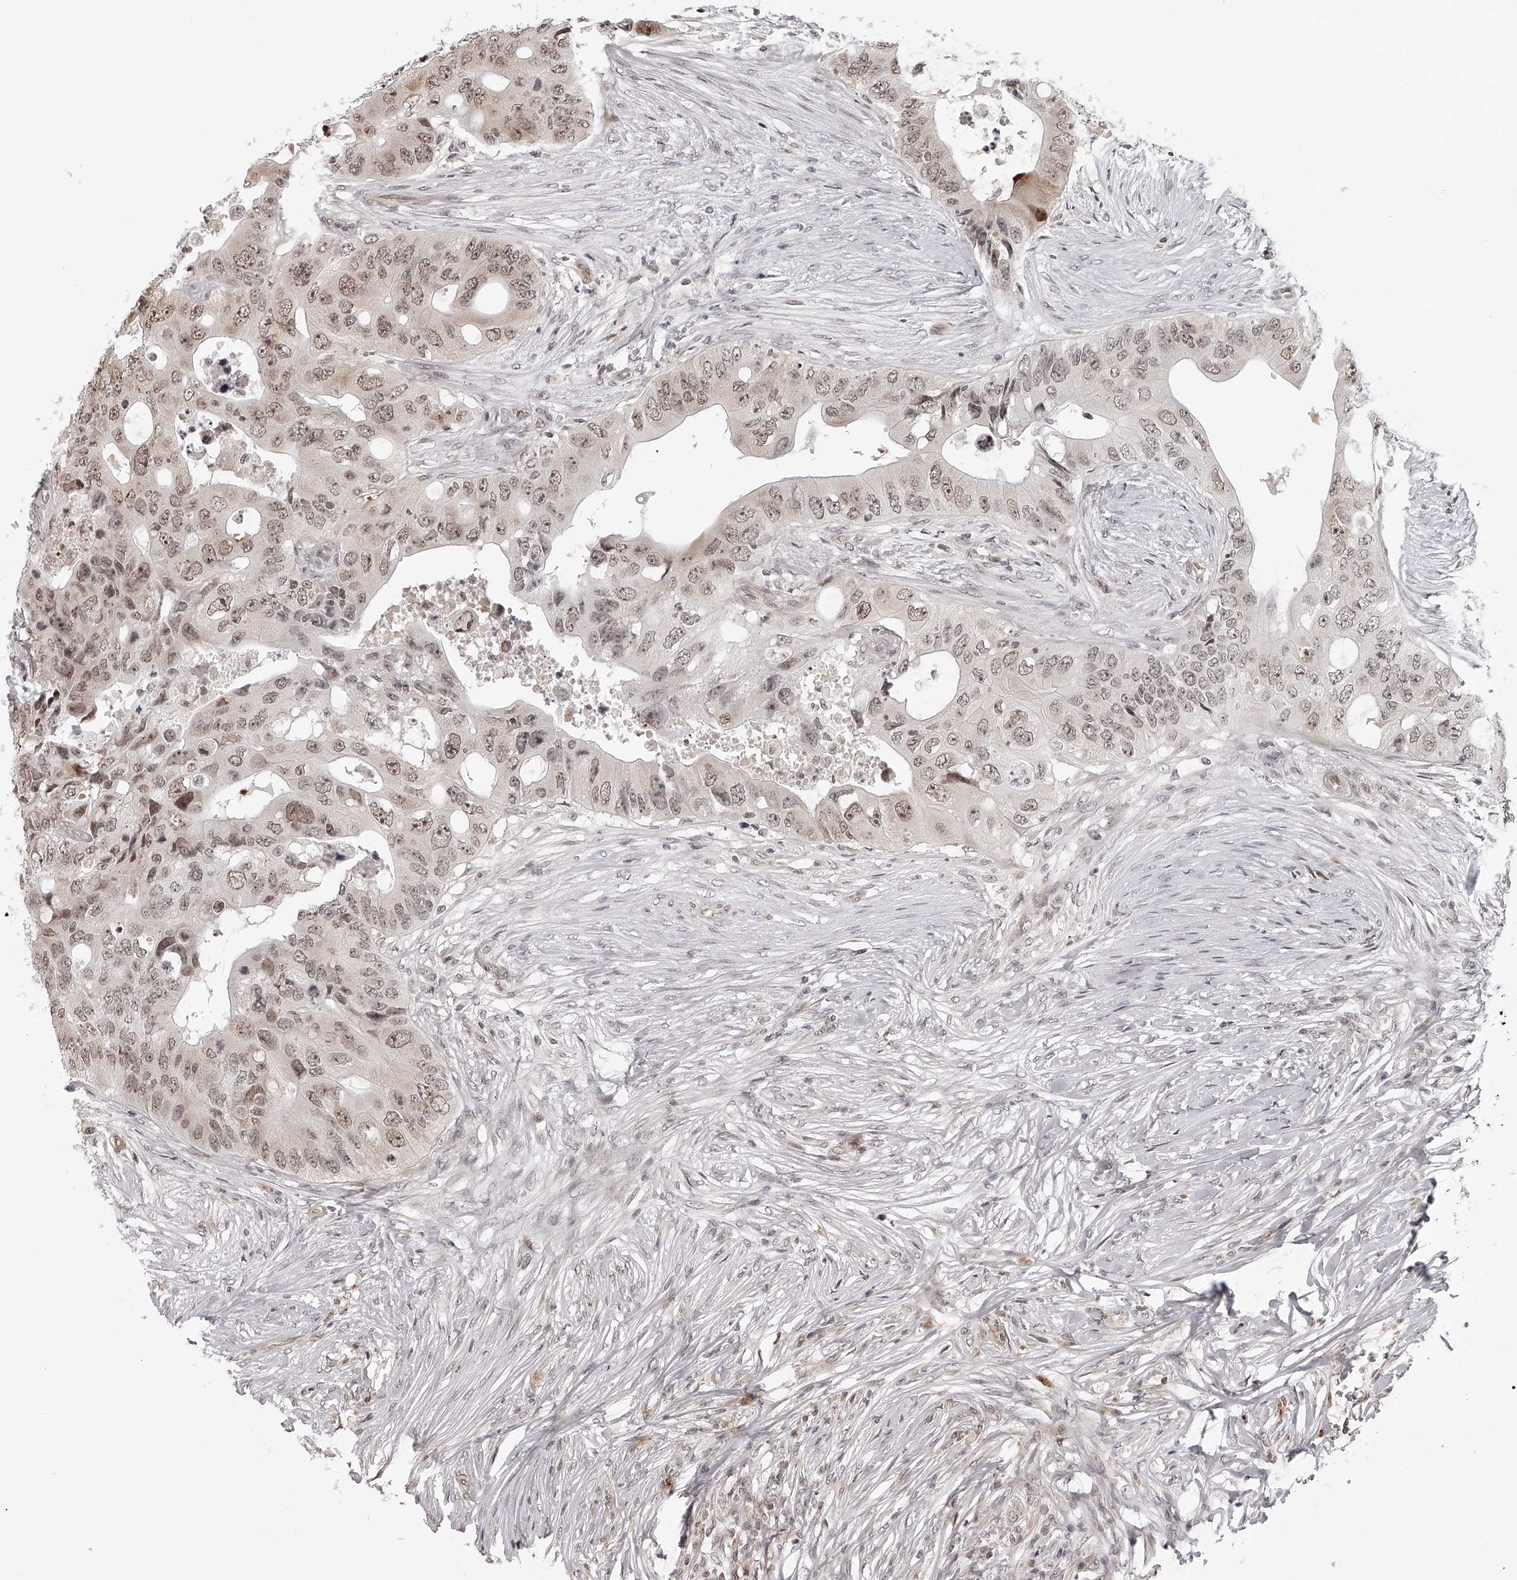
{"staining": {"intensity": "weak", "quantity": ">75%", "location": "nuclear"}, "tissue": "colorectal cancer", "cell_type": "Tumor cells", "image_type": "cancer", "snomed": [{"axis": "morphology", "description": "Adenocarcinoma, NOS"}, {"axis": "topography", "description": "Colon"}], "caption": "Brown immunohistochemical staining in human colorectal cancer displays weak nuclear positivity in about >75% of tumor cells. Using DAB (brown) and hematoxylin (blue) stains, captured at high magnification using brightfield microscopy.", "gene": "ODF2L", "patient": {"sex": "male", "age": 71}}